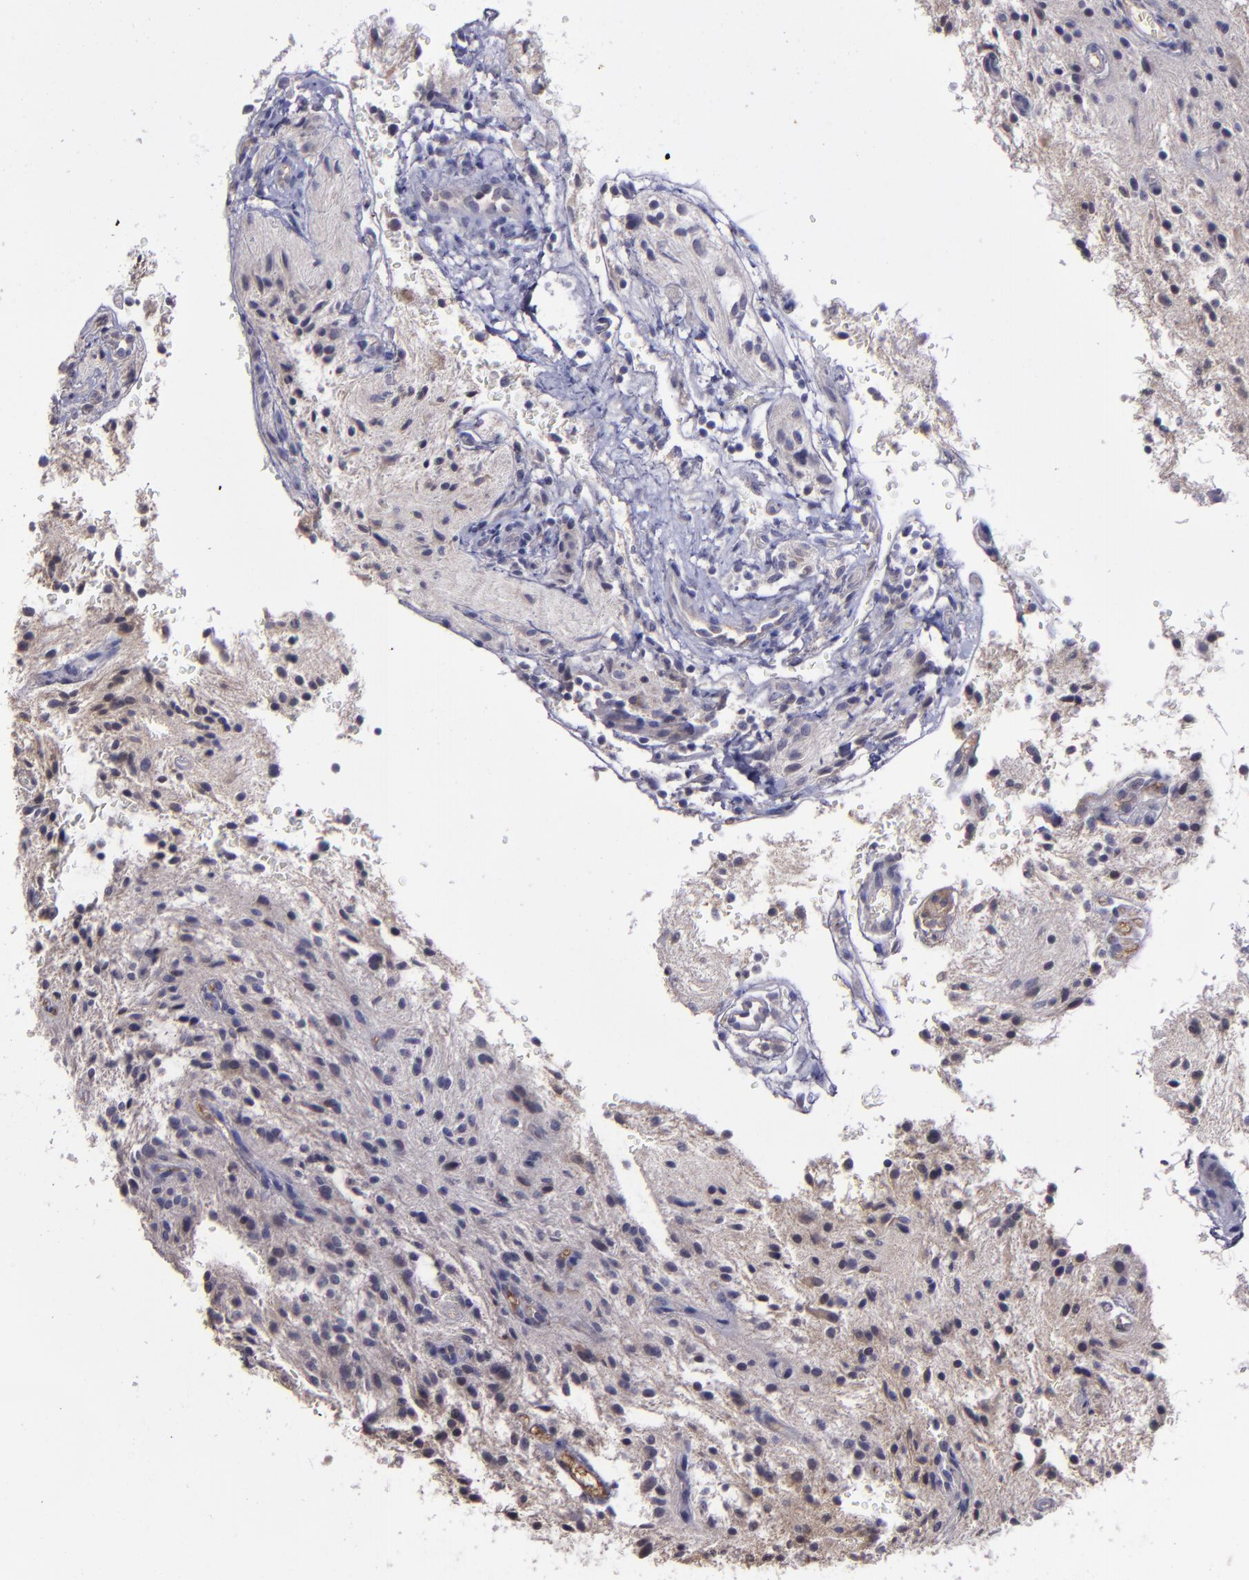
{"staining": {"intensity": "negative", "quantity": "none", "location": "none"}, "tissue": "glioma", "cell_type": "Tumor cells", "image_type": "cancer", "snomed": [{"axis": "morphology", "description": "Glioma, malignant, NOS"}, {"axis": "topography", "description": "Cerebellum"}], "caption": "Glioma stained for a protein using IHC displays no staining tumor cells.", "gene": "MASP1", "patient": {"sex": "female", "age": 10}}